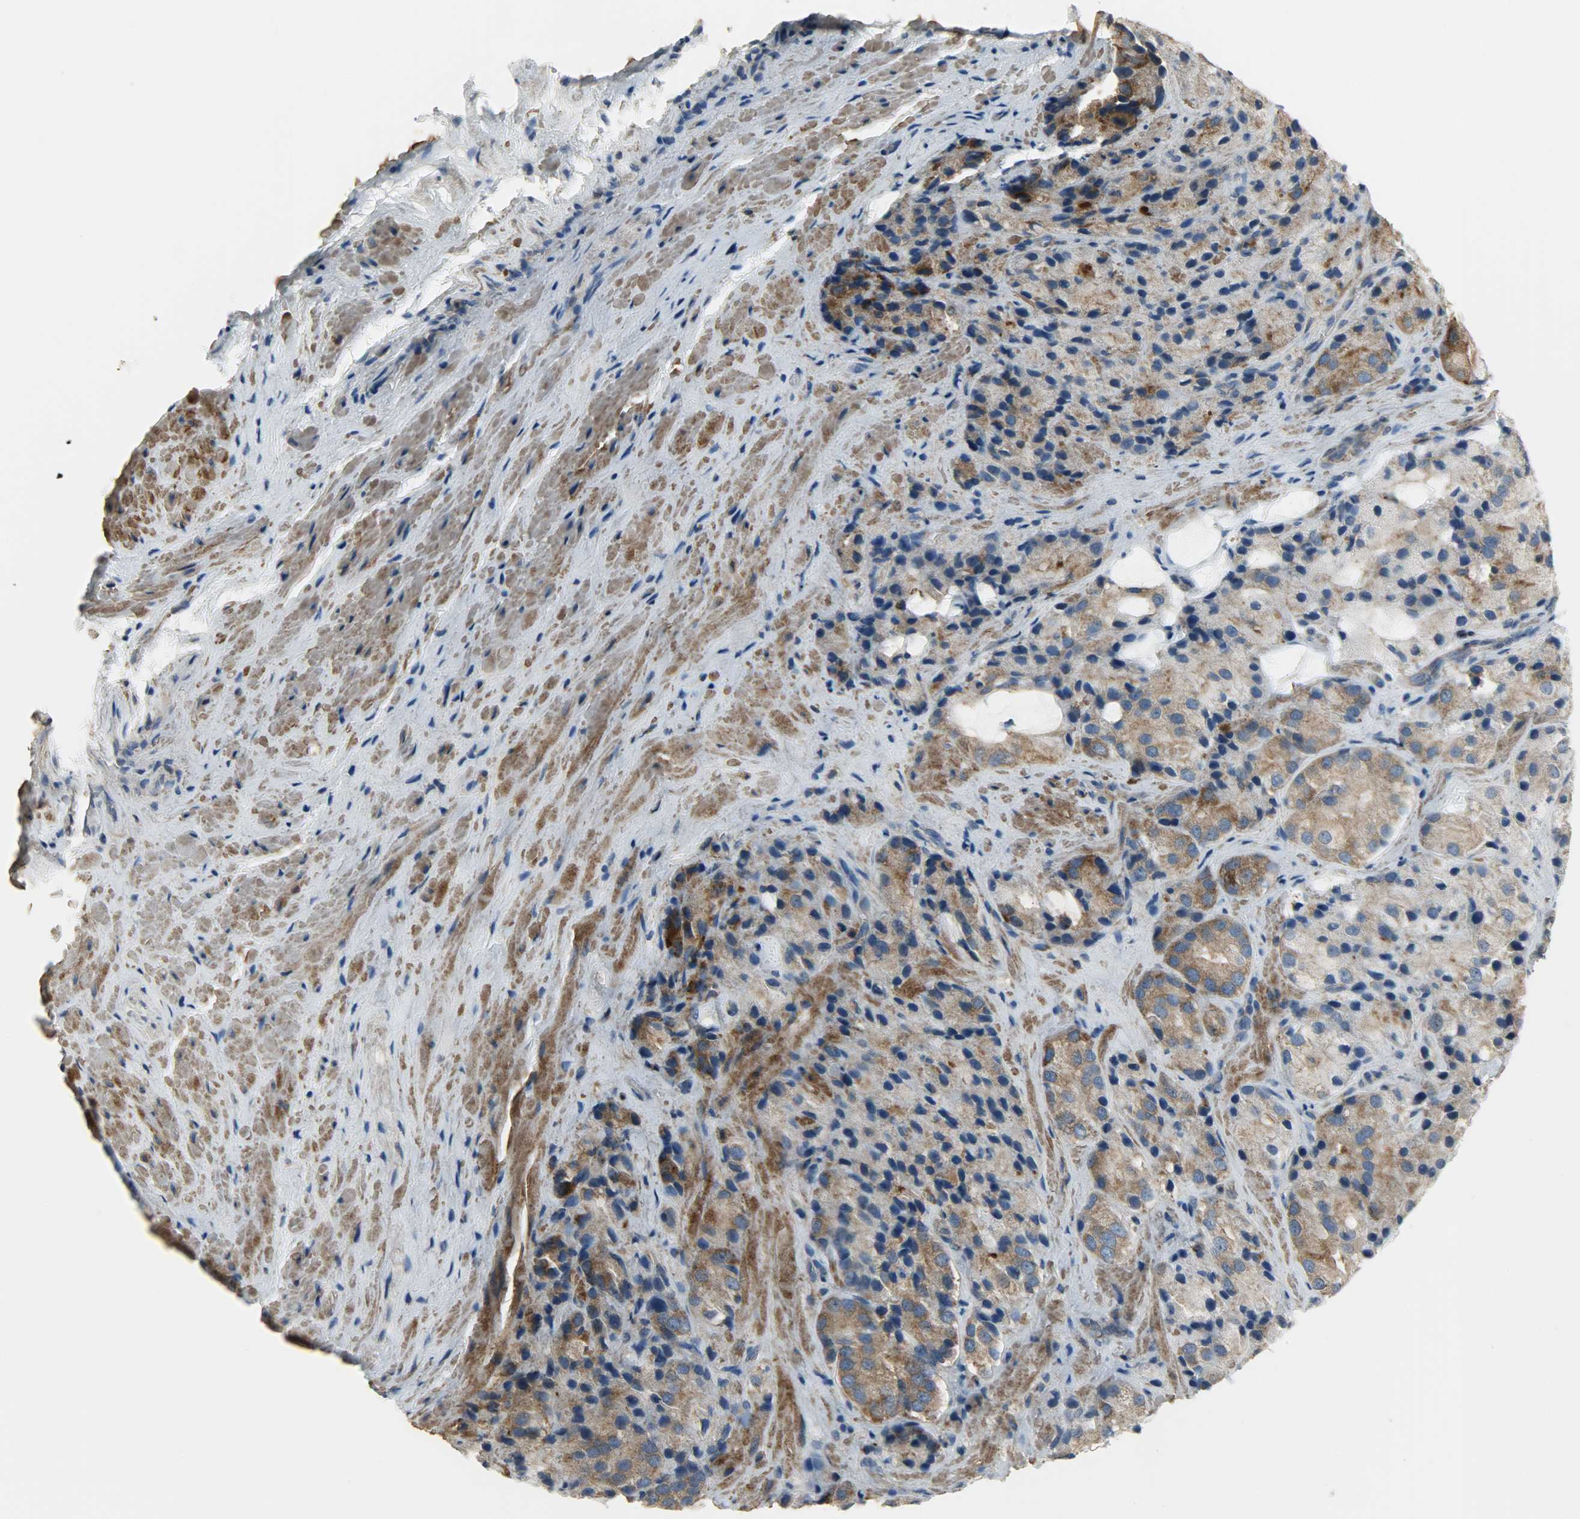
{"staining": {"intensity": "moderate", "quantity": ">75%", "location": "cytoplasmic/membranous"}, "tissue": "prostate cancer", "cell_type": "Tumor cells", "image_type": "cancer", "snomed": [{"axis": "morphology", "description": "Adenocarcinoma, High grade"}, {"axis": "topography", "description": "Prostate"}], "caption": "Protein staining shows moderate cytoplasmic/membranous positivity in approximately >75% of tumor cells in prostate cancer.", "gene": "DNAJA4", "patient": {"sex": "male", "age": 70}}